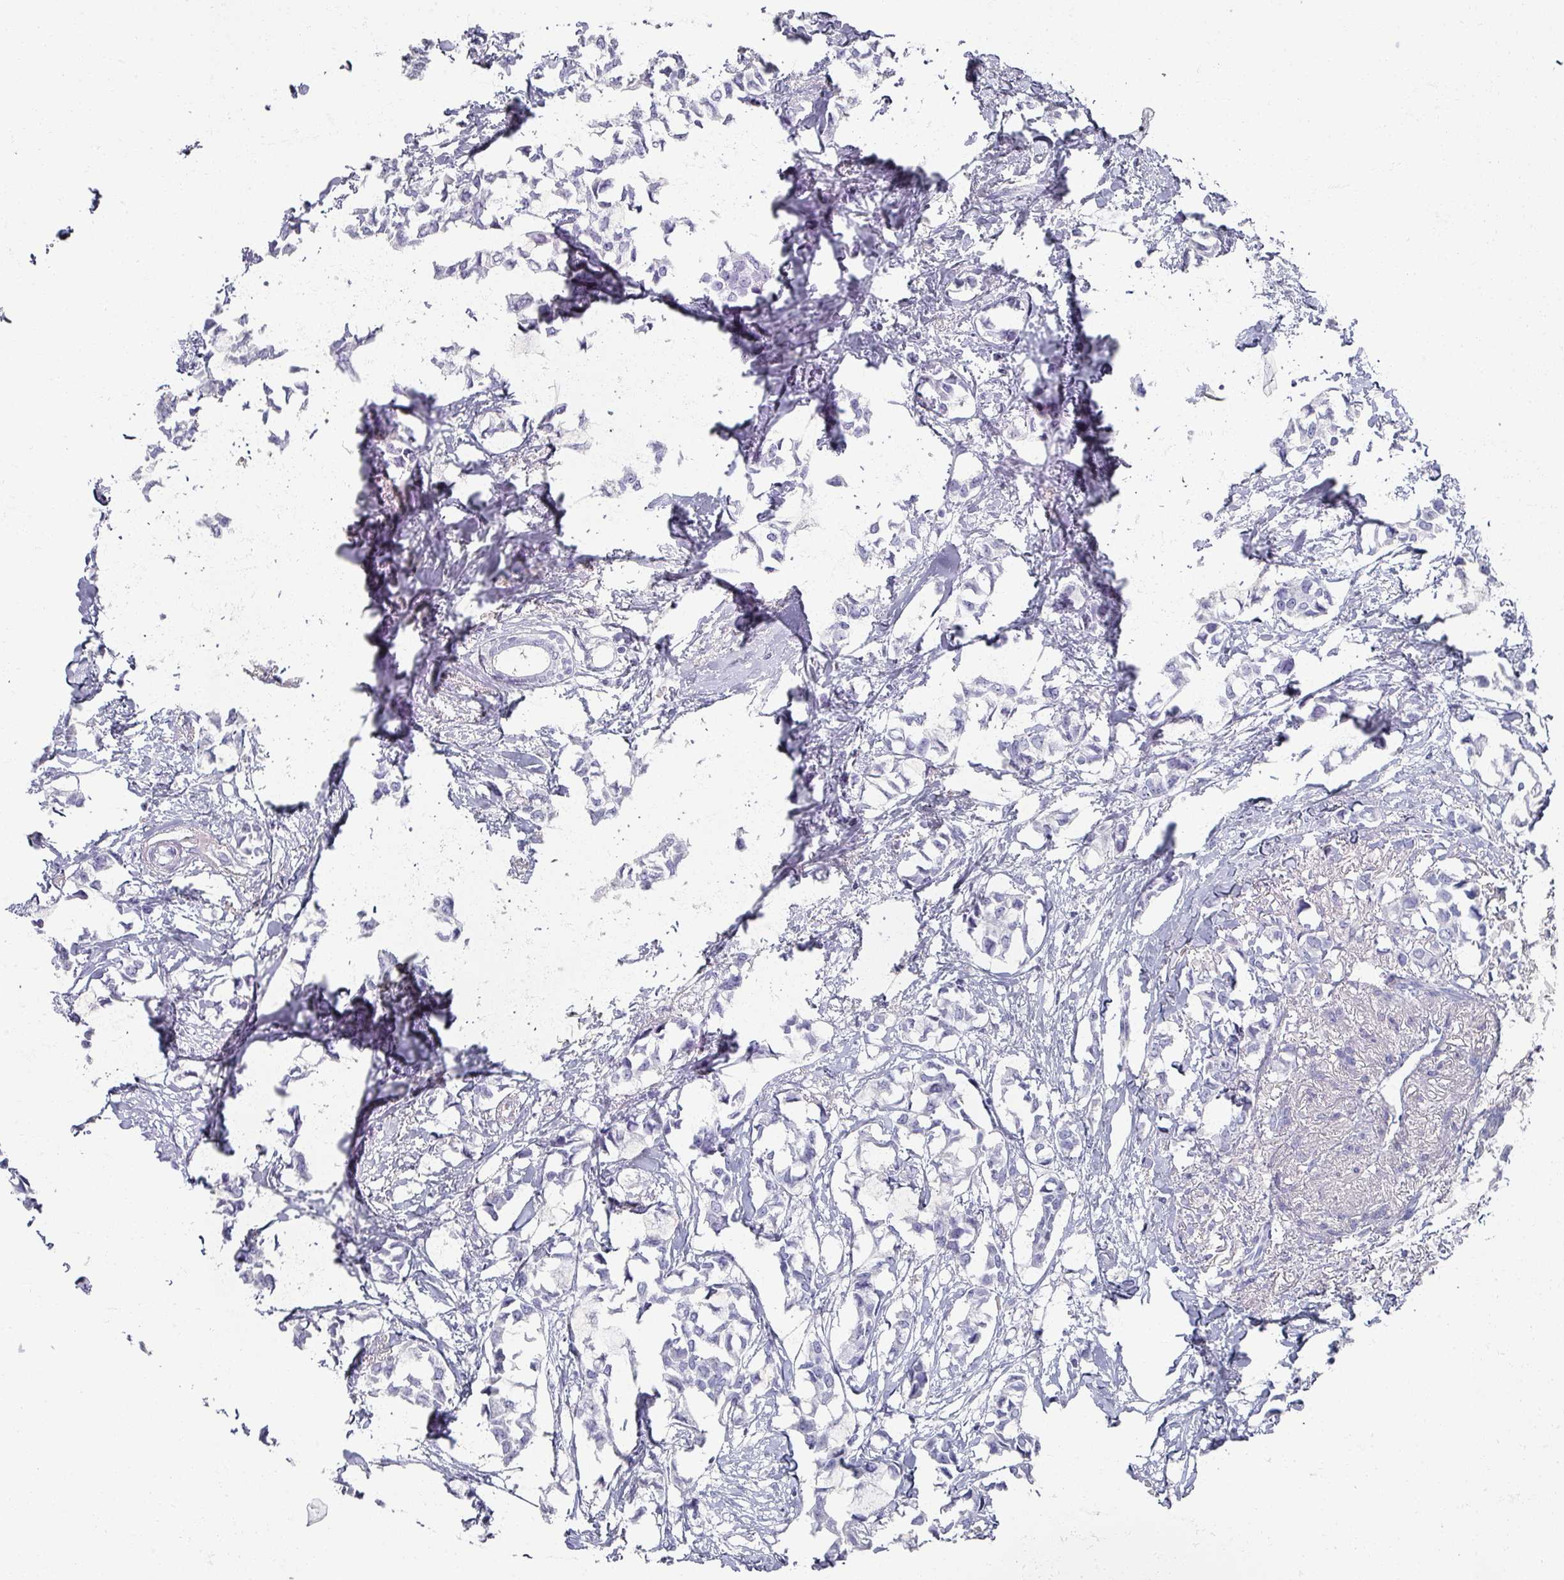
{"staining": {"intensity": "negative", "quantity": "none", "location": "none"}, "tissue": "breast cancer", "cell_type": "Tumor cells", "image_type": "cancer", "snomed": [{"axis": "morphology", "description": "Duct carcinoma"}, {"axis": "topography", "description": "Breast"}], "caption": "The micrograph shows no staining of tumor cells in infiltrating ductal carcinoma (breast).", "gene": "OMG", "patient": {"sex": "female", "age": 73}}